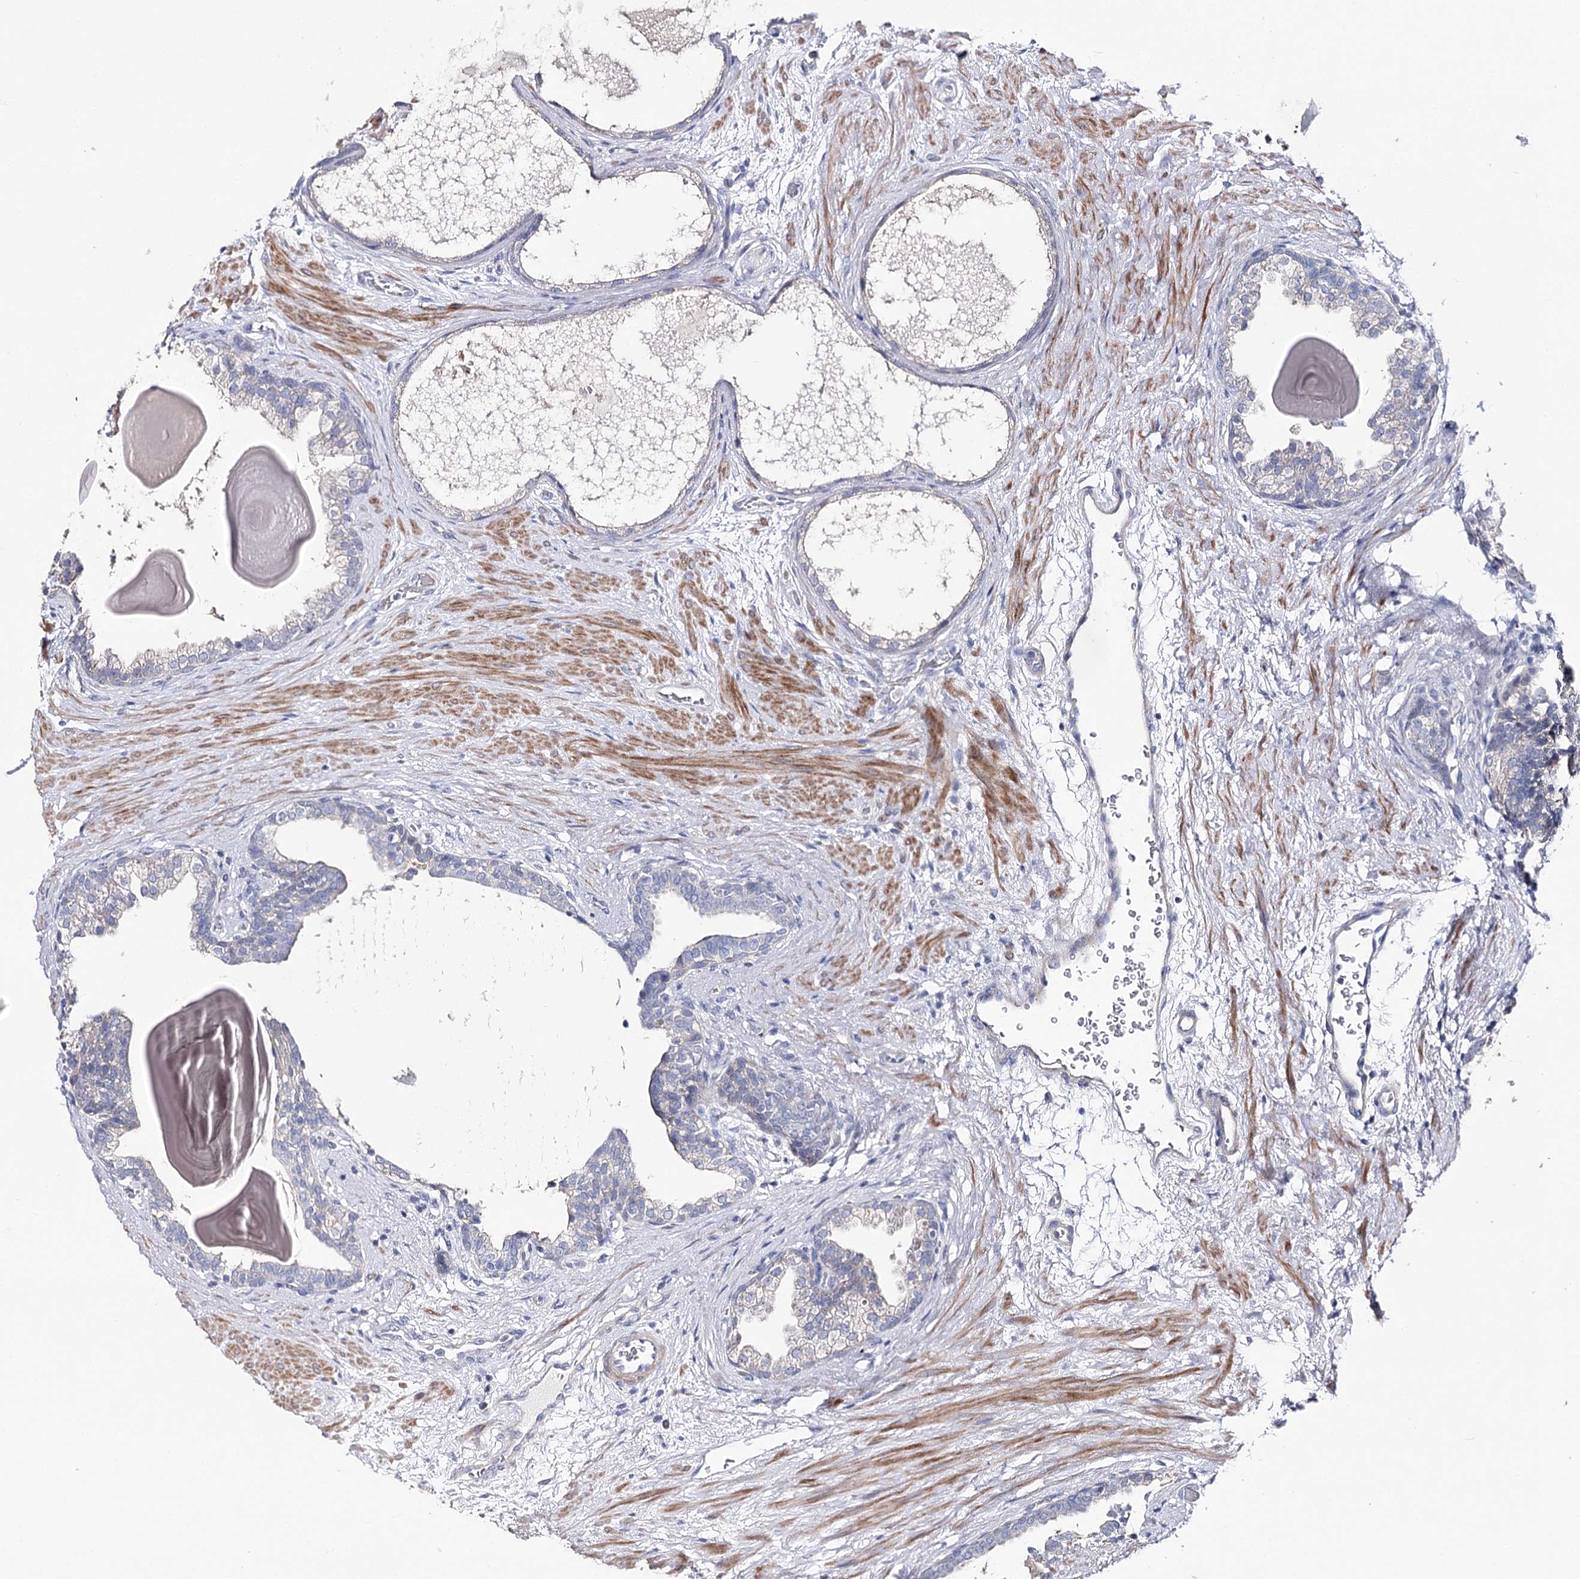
{"staining": {"intensity": "negative", "quantity": "none", "location": "none"}, "tissue": "prostate", "cell_type": "Glandular cells", "image_type": "normal", "snomed": [{"axis": "morphology", "description": "Normal tissue, NOS"}, {"axis": "topography", "description": "Prostate"}], "caption": "The micrograph demonstrates no staining of glandular cells in normal prostate.", "gene": "NRAP", "patient": {"sex": "male", "age": 48}}